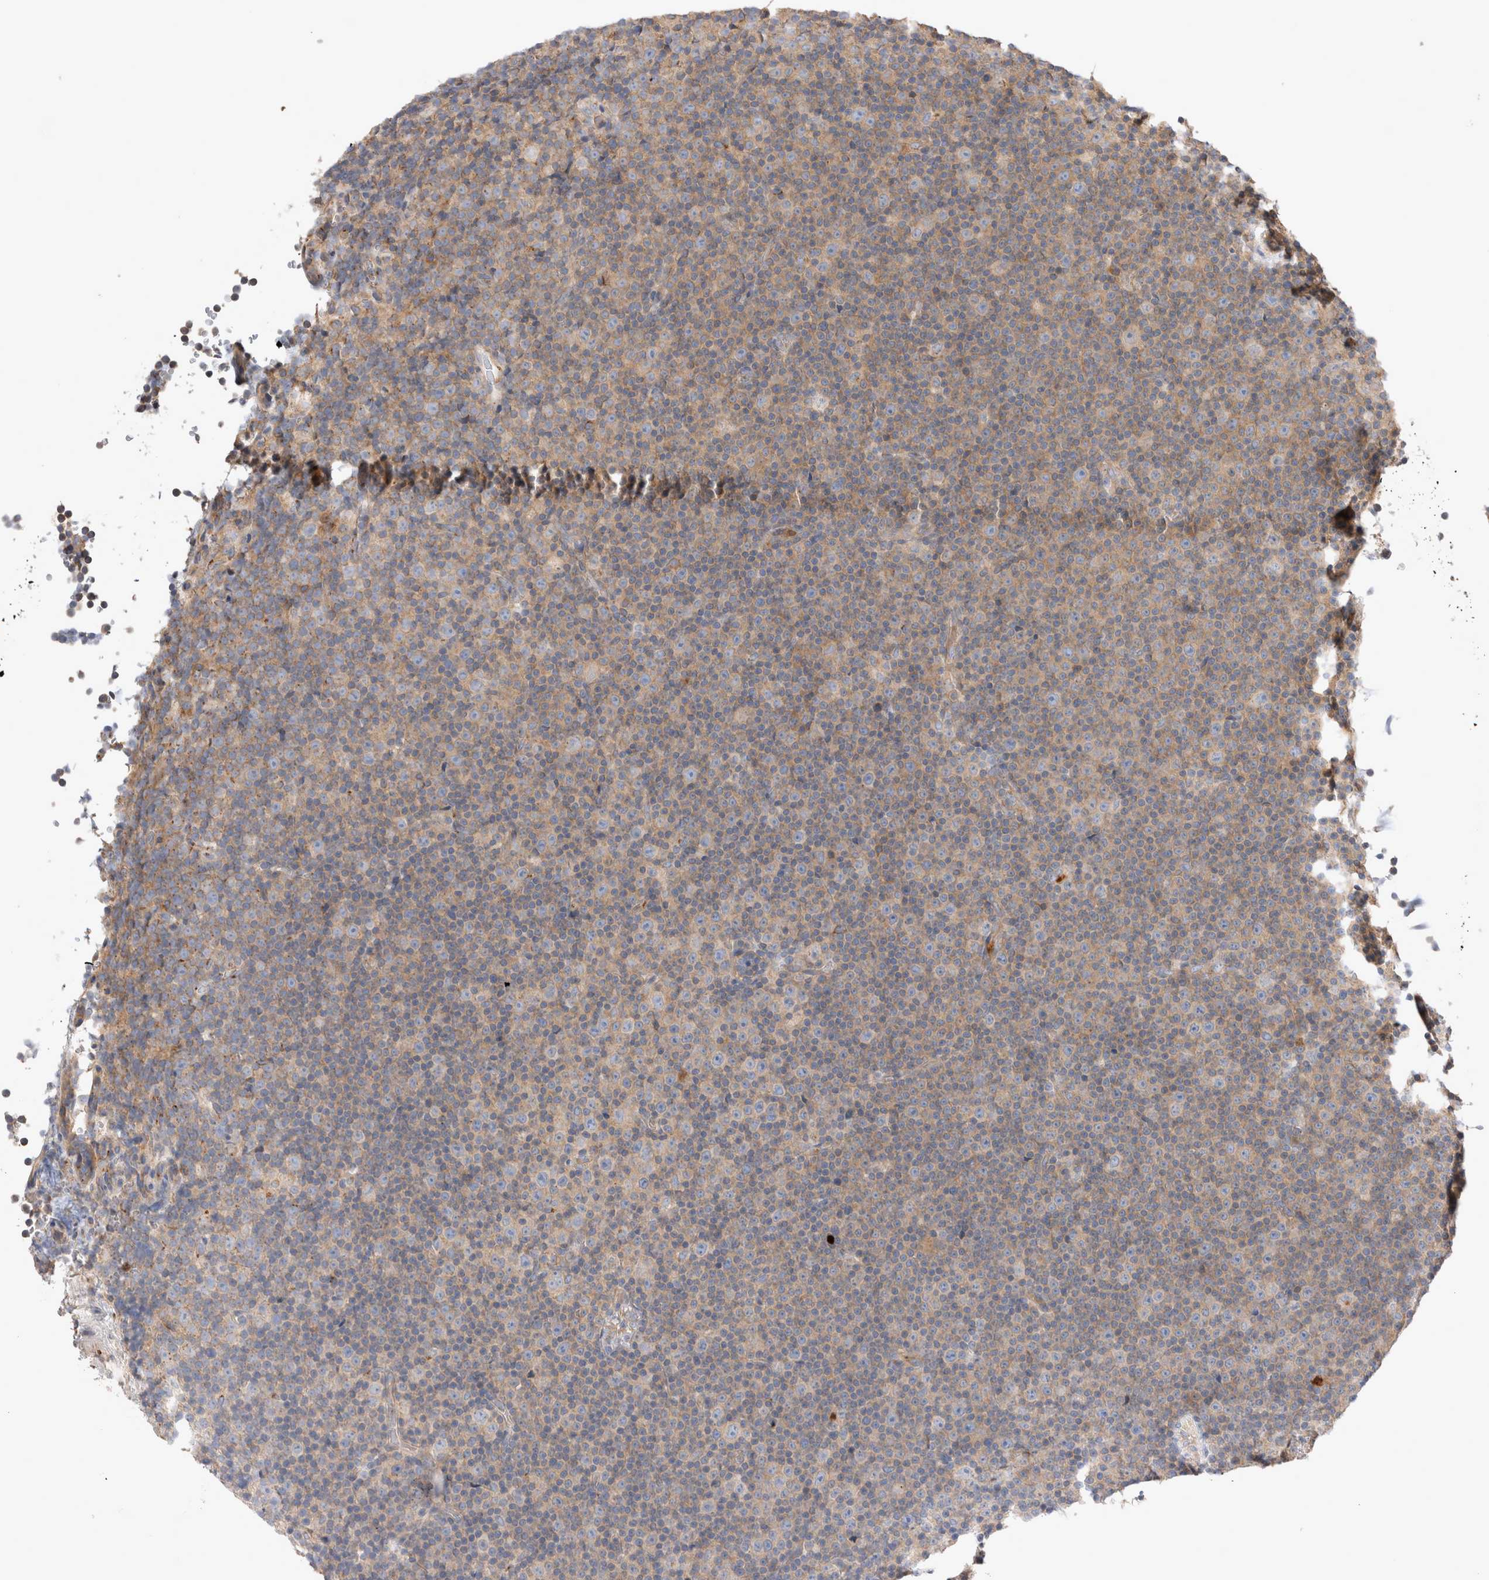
{"staining": {"intensity": "weak", "quantity": "<25%", "location": "cytoplasmic/membranous"}, "tissue": "lymphoma", "cell_type": "Tumor cells", "image_type": "cancer", "snomed": [{"axis": "morphology", "description": "Malignant lymphoma, non-Hodgkin's type, Low grade"}, {"axis": "topography", "description": "Lymph node"}], "caption": "Lymphoma was stained to show a protein in brown. There is no significant staining in tumor cells.", "gene": "NXT2", "patient": {"sex": "female", "age": 67}}